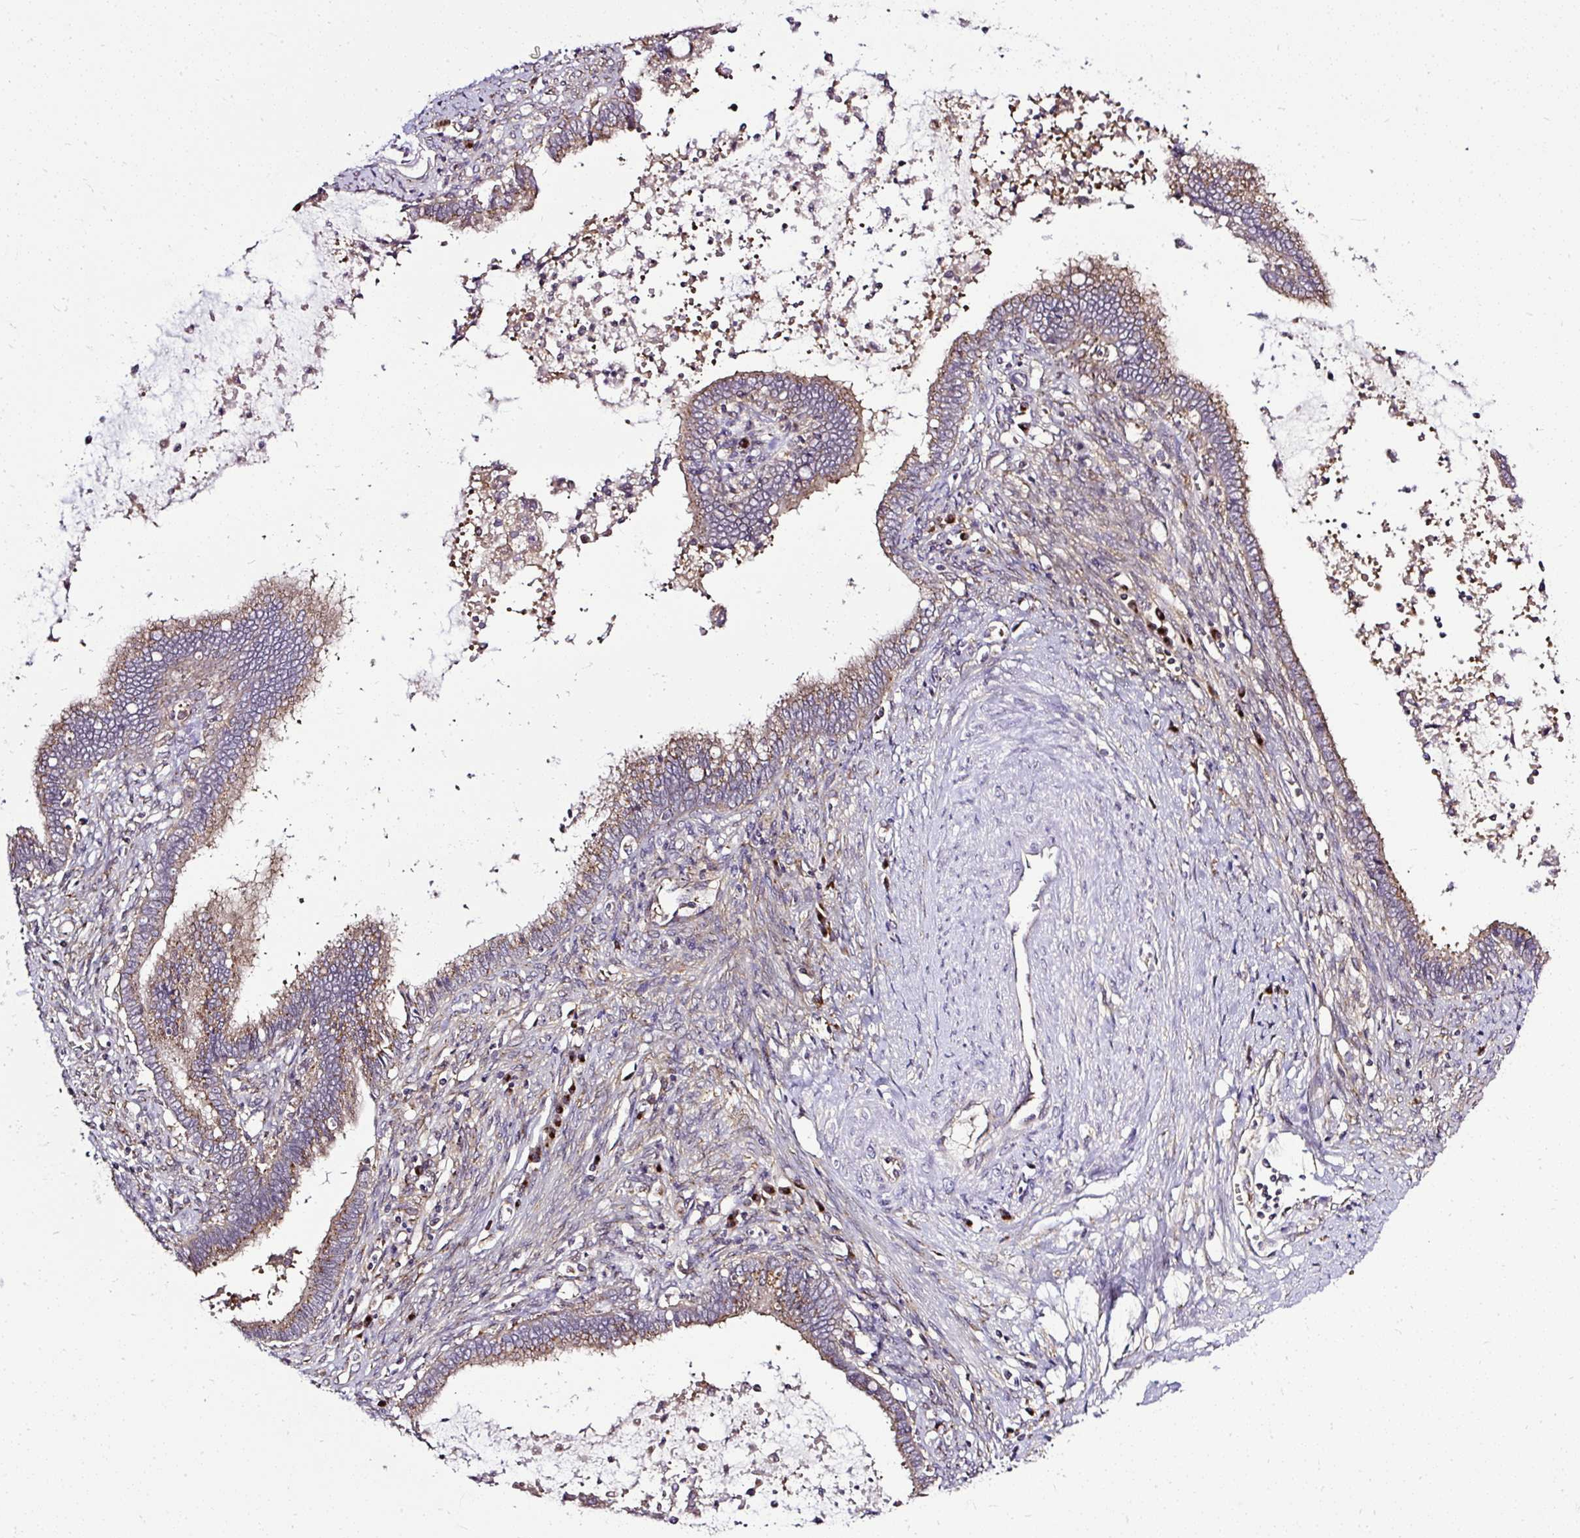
{"staining": {"intensity": "moderate", "quantity": "25%-75%", "location": "cytoplasmic/membranous"}, "tissue": "cervical cancer", "cell_type": "Tumor cells", "image_type": "cancer", "snomed": [{"axis": "morphology", "description": "Adenocarcinoma, NOS"}, {"axis": "topography", "description": "Cervix"}], "caption": "Cervical cancer (adenocarcinoma) was stained to show a protein in brown. There is medium levels of moderate cytoplasmic/membranous expression in approximately 25%-75% of tumor cells.", "gene": "SMC4", "patient": {"sex": "female", "age": 44}}